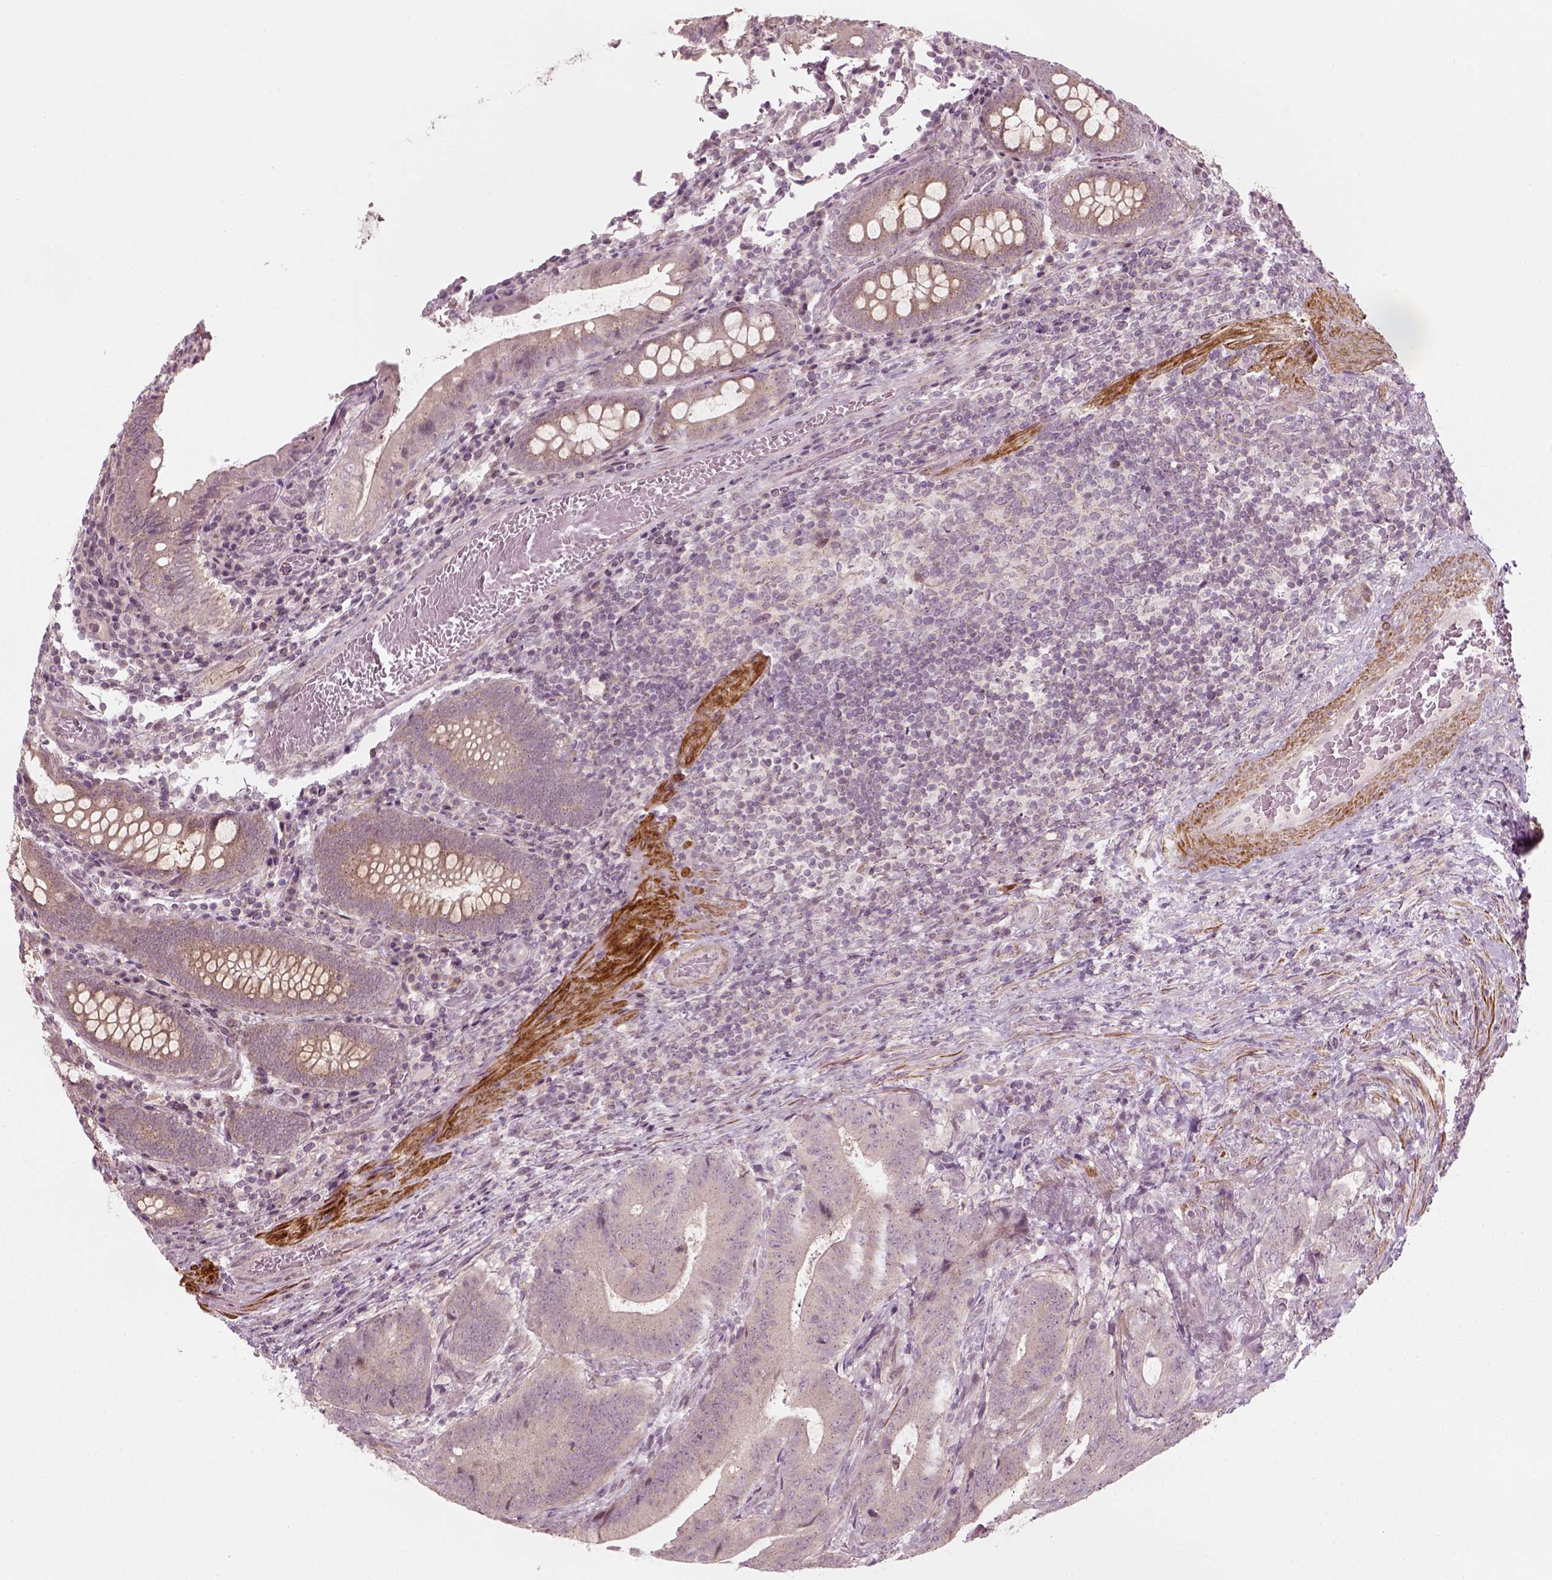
{"staining": {"intensity": "negative", "quantity": "none", "location": "none"}, "tissue": "colorectal cancer", "cell_type": "Tumor cells", "image_type": "cancer", "snomed": [{"axis": "morphology", "description": "Adenocarcinoma, NOS"}, {"axis": "topography", "description": "Colon"}], "caption": "This is an immunohistochemistry (IHC) histopathology image of human colorectal cancer (adenocarcinoma). There is no staining in tumor cells.", "gene": "MLIP", "patient": {"sex": "female", "age": 43}}